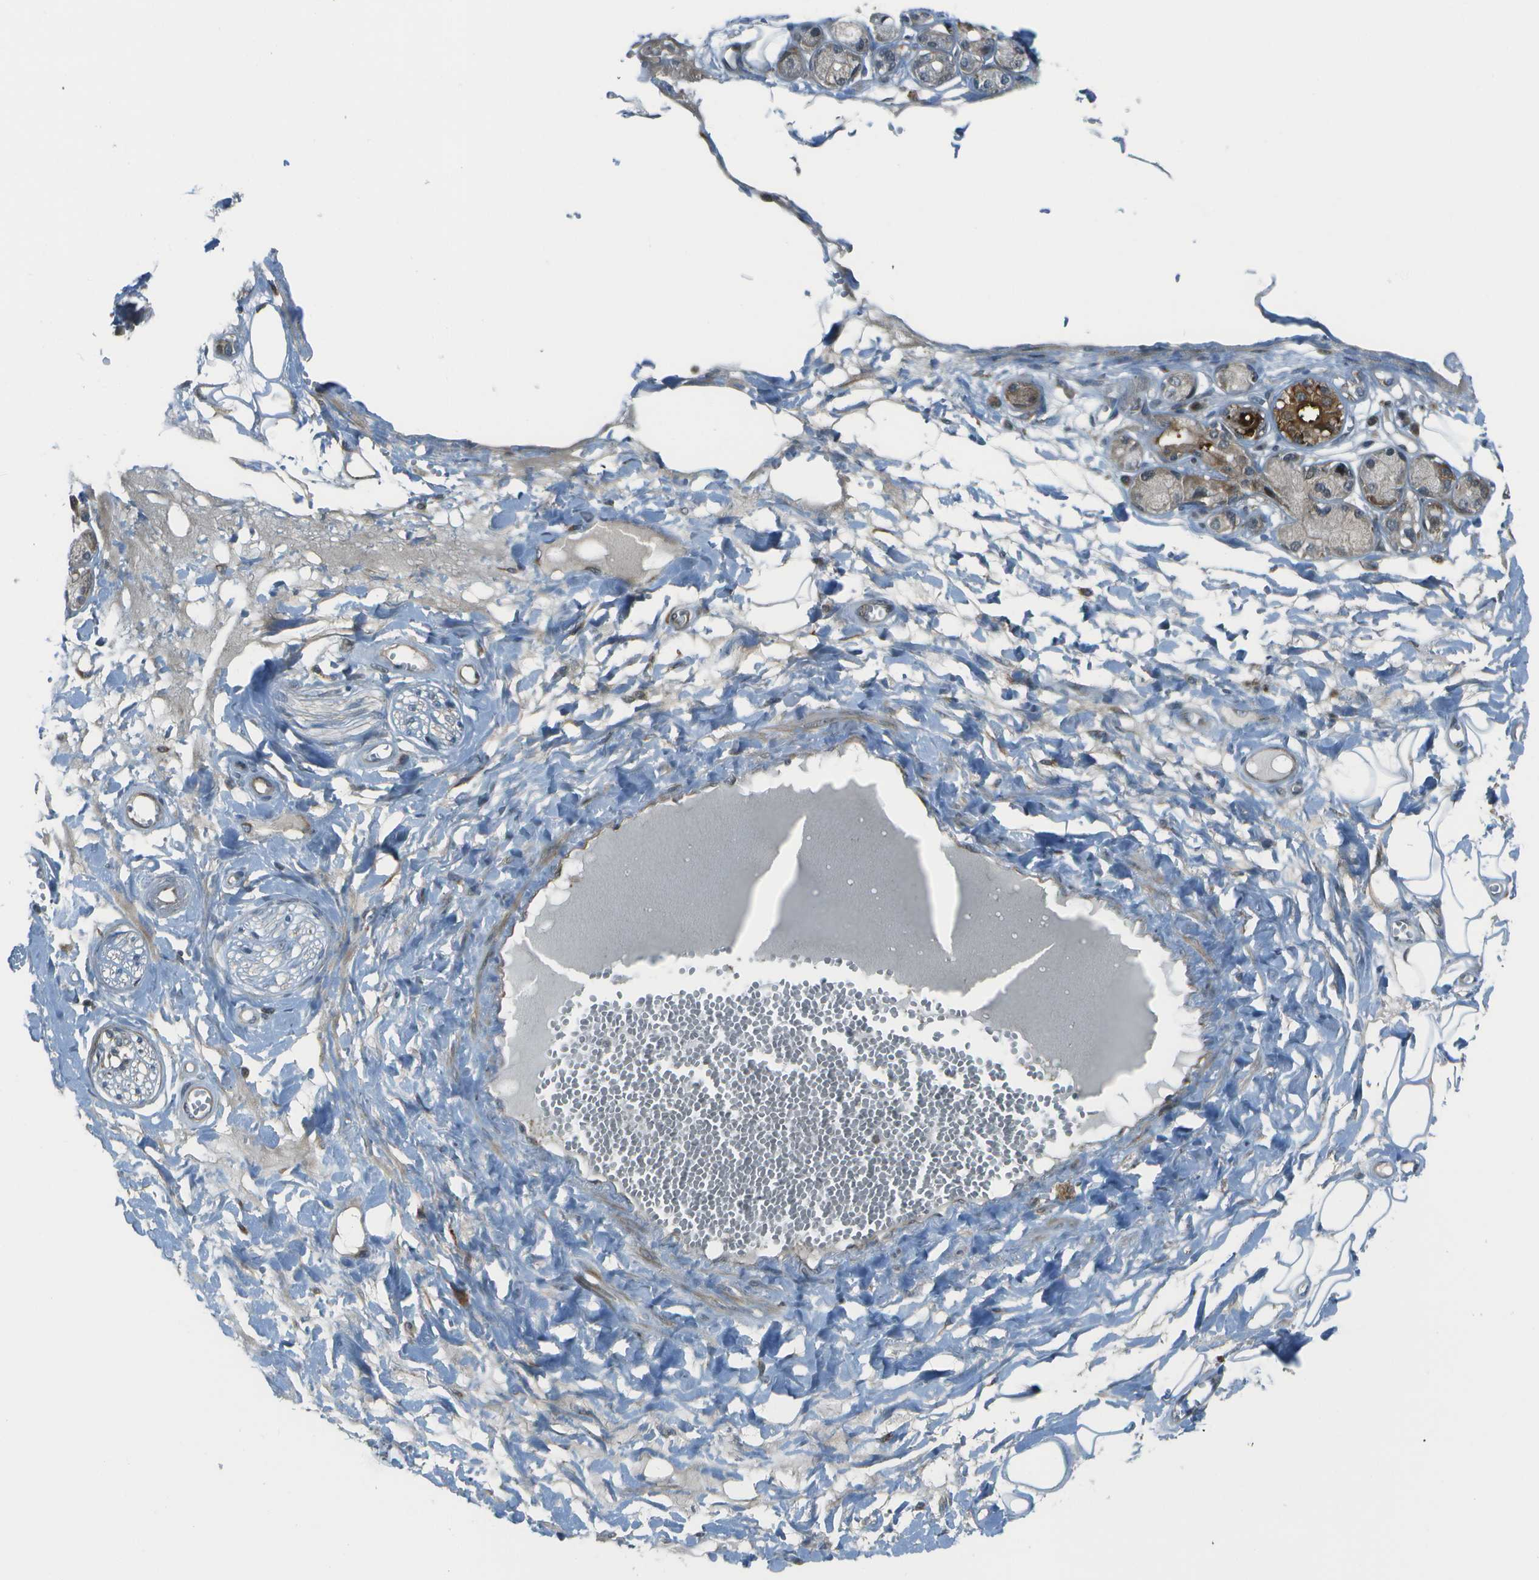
{"staining": {"intensity": "weak", "quantity": ">75%", "location": "cytoplasmic/membranous"}, "tissue": "adipose tissue", "cell_type": "Adipocytes", "image_type": "normal", "snomed": [{"axis": "morphology", "description": "Normal tissue, NOS"}, {"axis": "morphology", "description": "Inflammation, NOS"}, {"axis": "topography", "description": "Salivary gland"}, {"axis": "topography", "description": "Peripheral nerve tissue"}], "caption": "The image exhibits a brown stain indicating the presence of a protein in the cytoplasmic/membranous of adipocytes in adipose tissue. (IHC, brightfield microscopy, high magnification).", "gene": "TMEM19", "patient": {"sex": "female", "age": 75}}